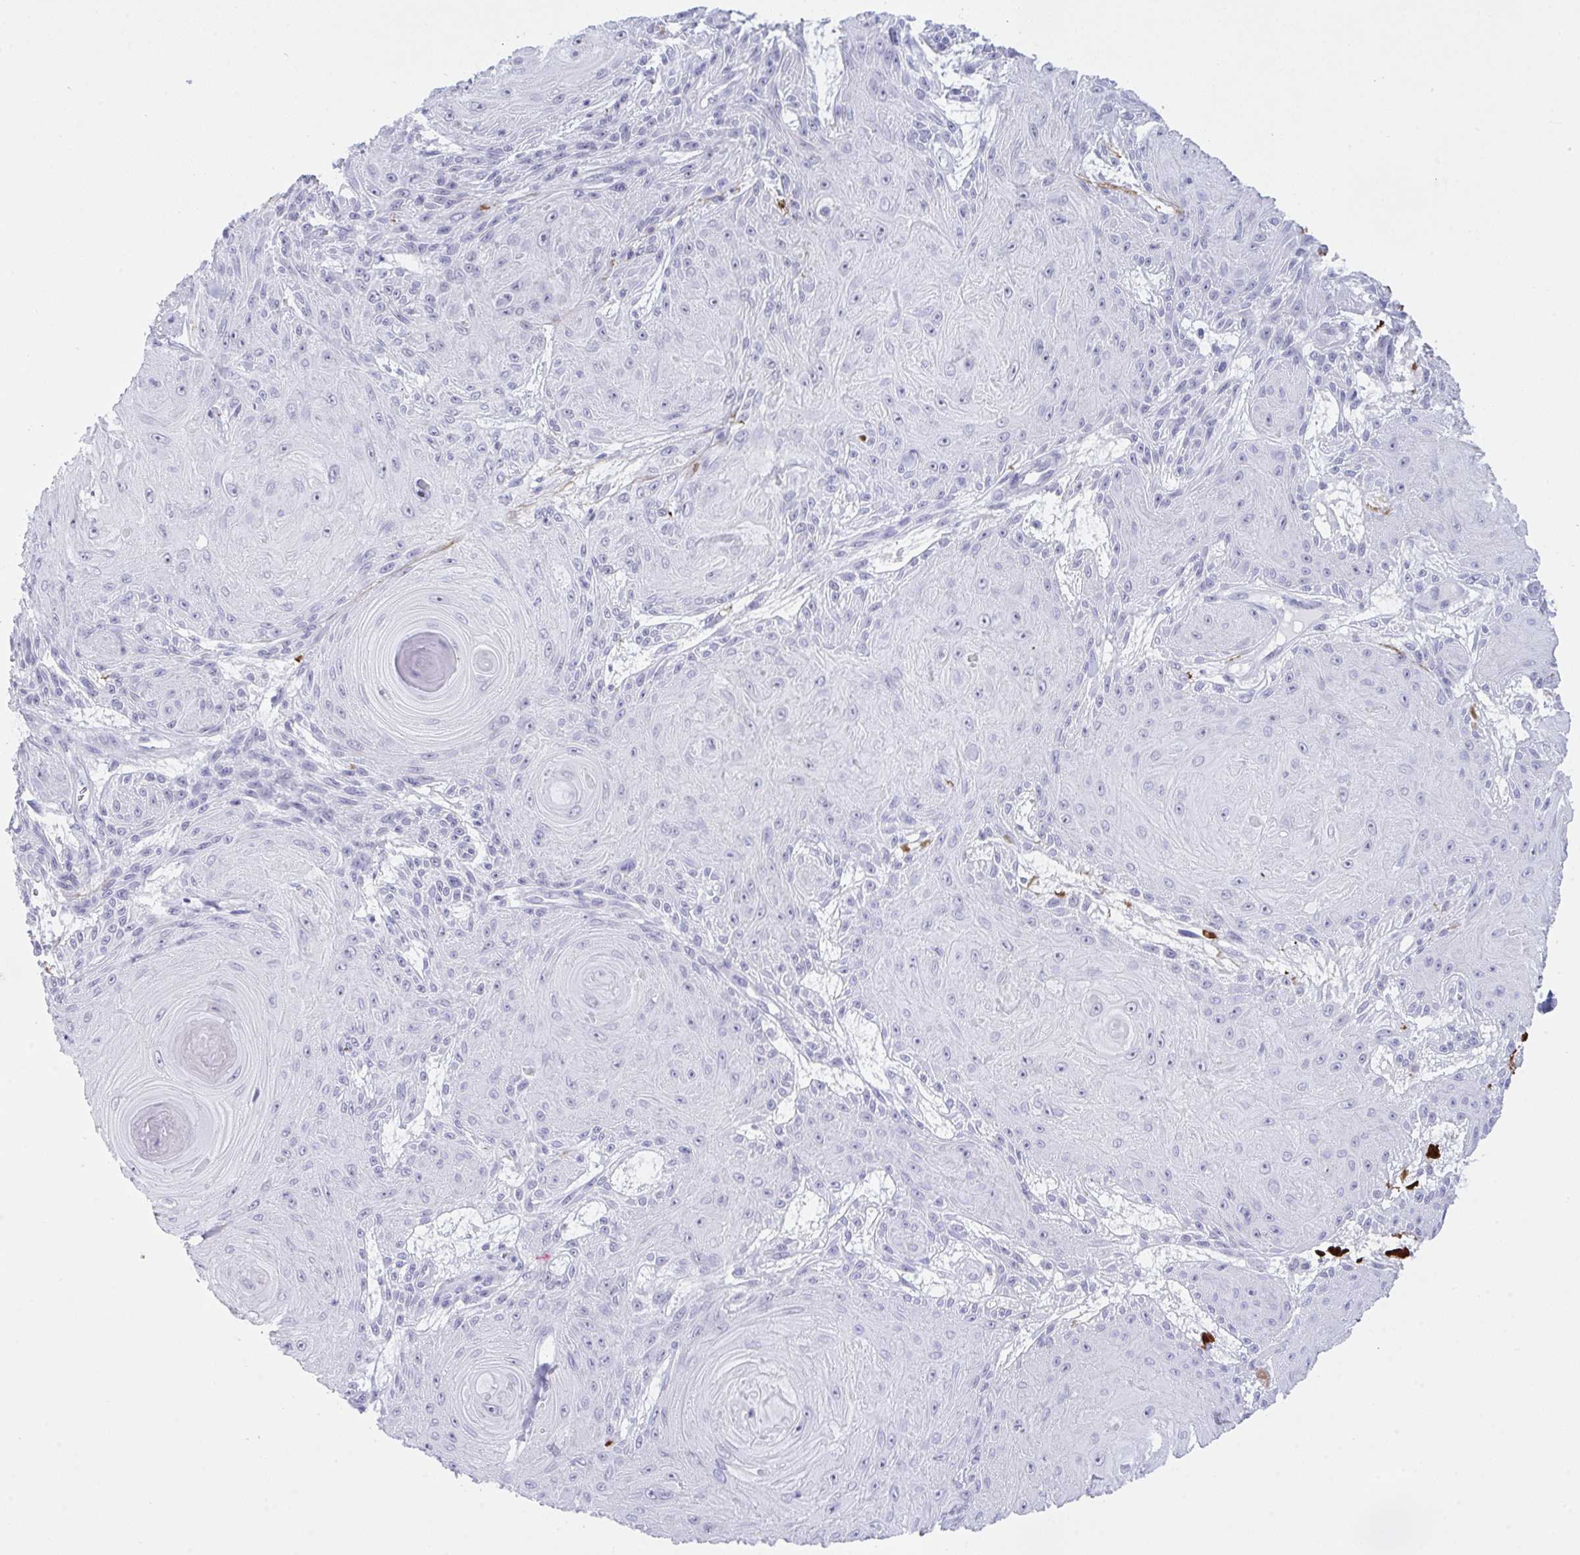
{"staining": {"intensity": "negative", "quantity": "none", "location": "none"}, "tissue": "skin cancer", "cell_type": "Tumor cells", "image_type": "cancer", "snomed": [{"axis": "morphology", "description": "Squamous cell carcinoma, NOS"}, {"axis": "topography", "description": "Skin"}], "caption": "Immunohistochemical staining of human skin cancer displays no significant staining in tumor cells.", "gene": "ELN", "patient": {"sex": "male", "age": 88}}